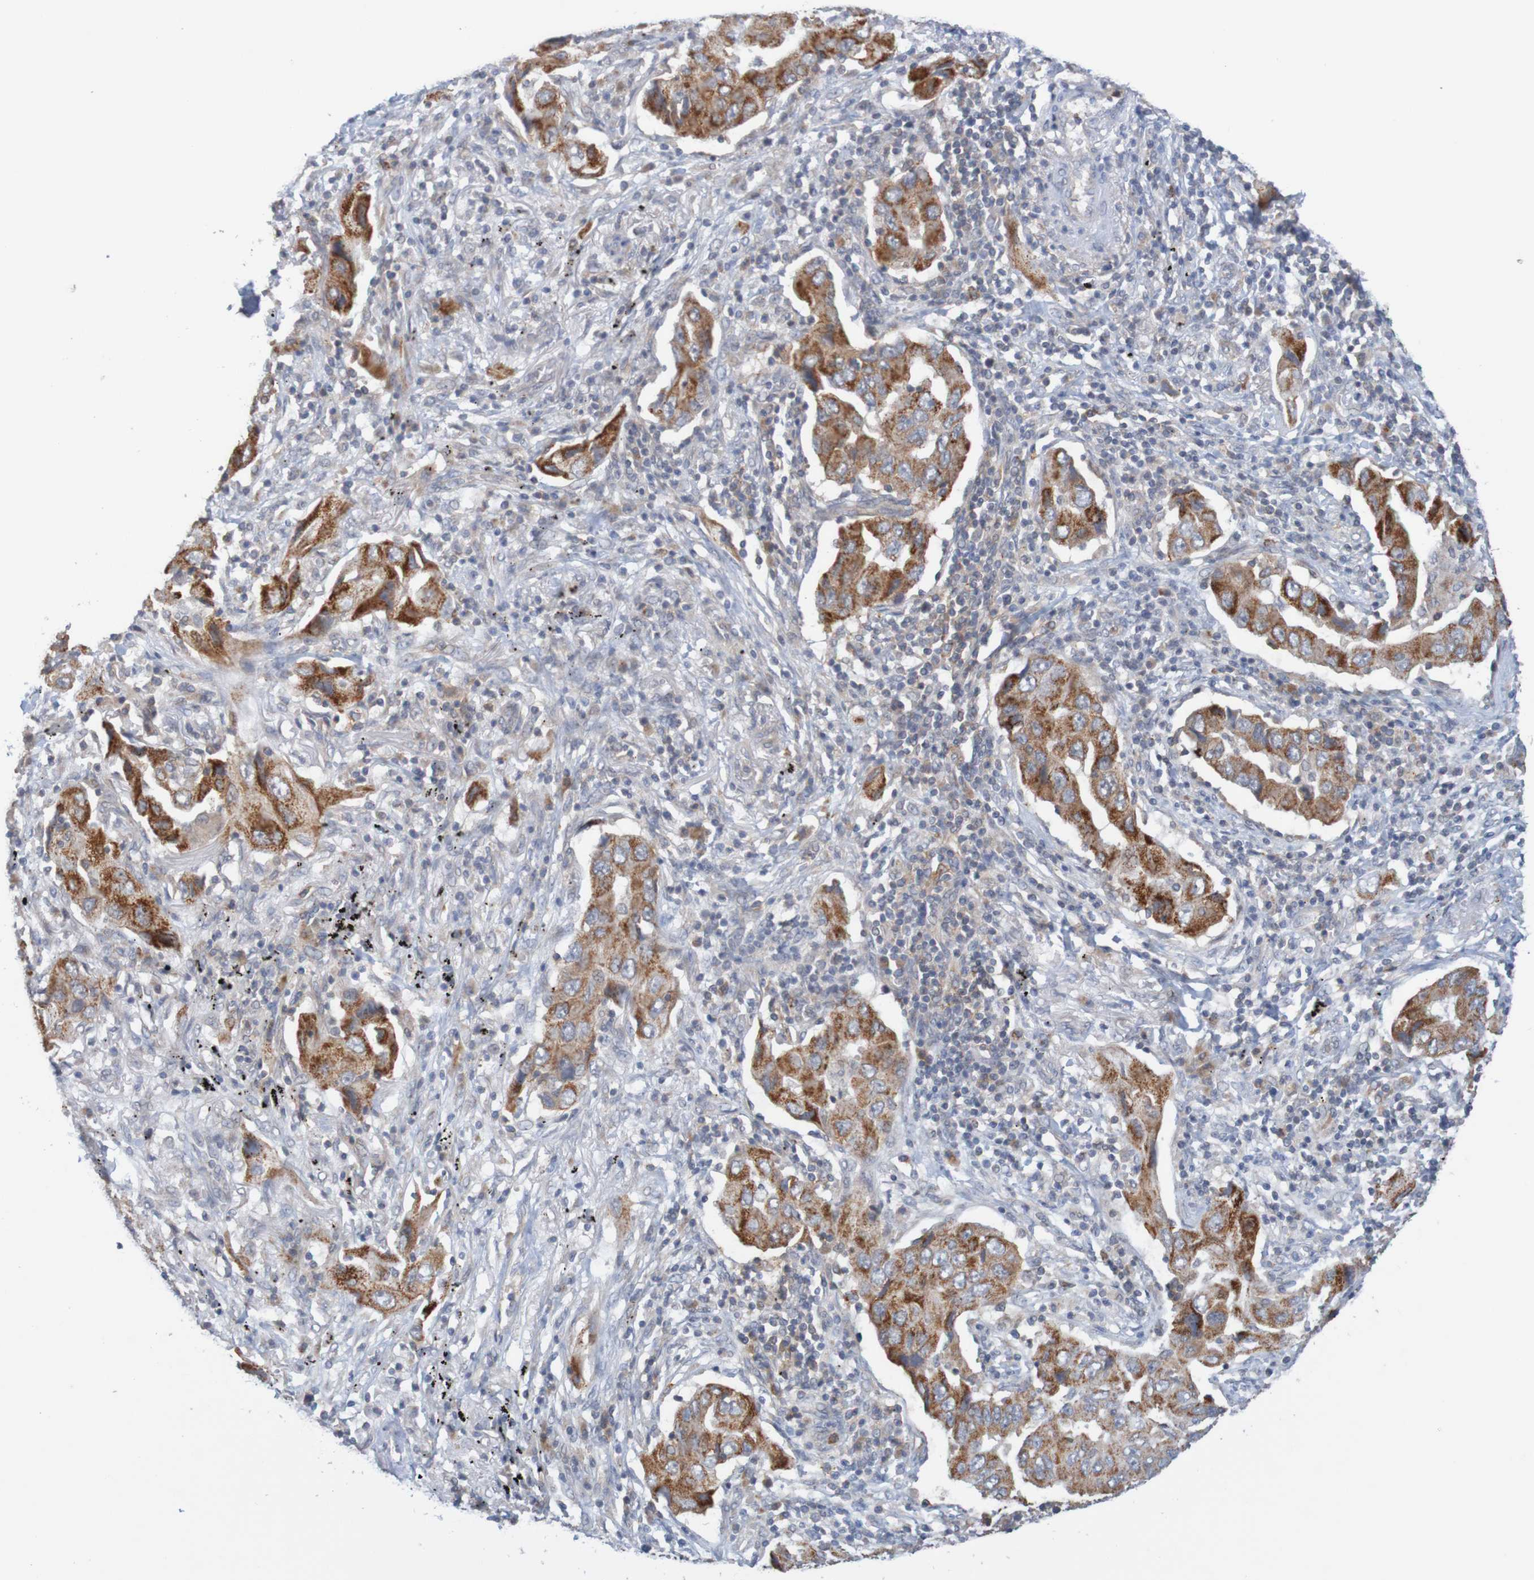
{"staining": {"intensity": "strong", "quantity": ">75%", "location": "cytoplasmic/membranous"}, "tissue": "lung cancer", "cell_type": "Tumor cells", "image_type": "cancer", "snomed": [{"axis": "morphology", "description": "Adenocarcinoma, NOS"}, {"axis": "topography", "description": "Lung"}], "caption": "A histopathology image of adenocarcinoma (lung) stained for a protein shows strong cytoplasmic/membranous brown staining in tumor cells.", "gene": "NAV2", "patient": {"sex": "female", "age": 65}}